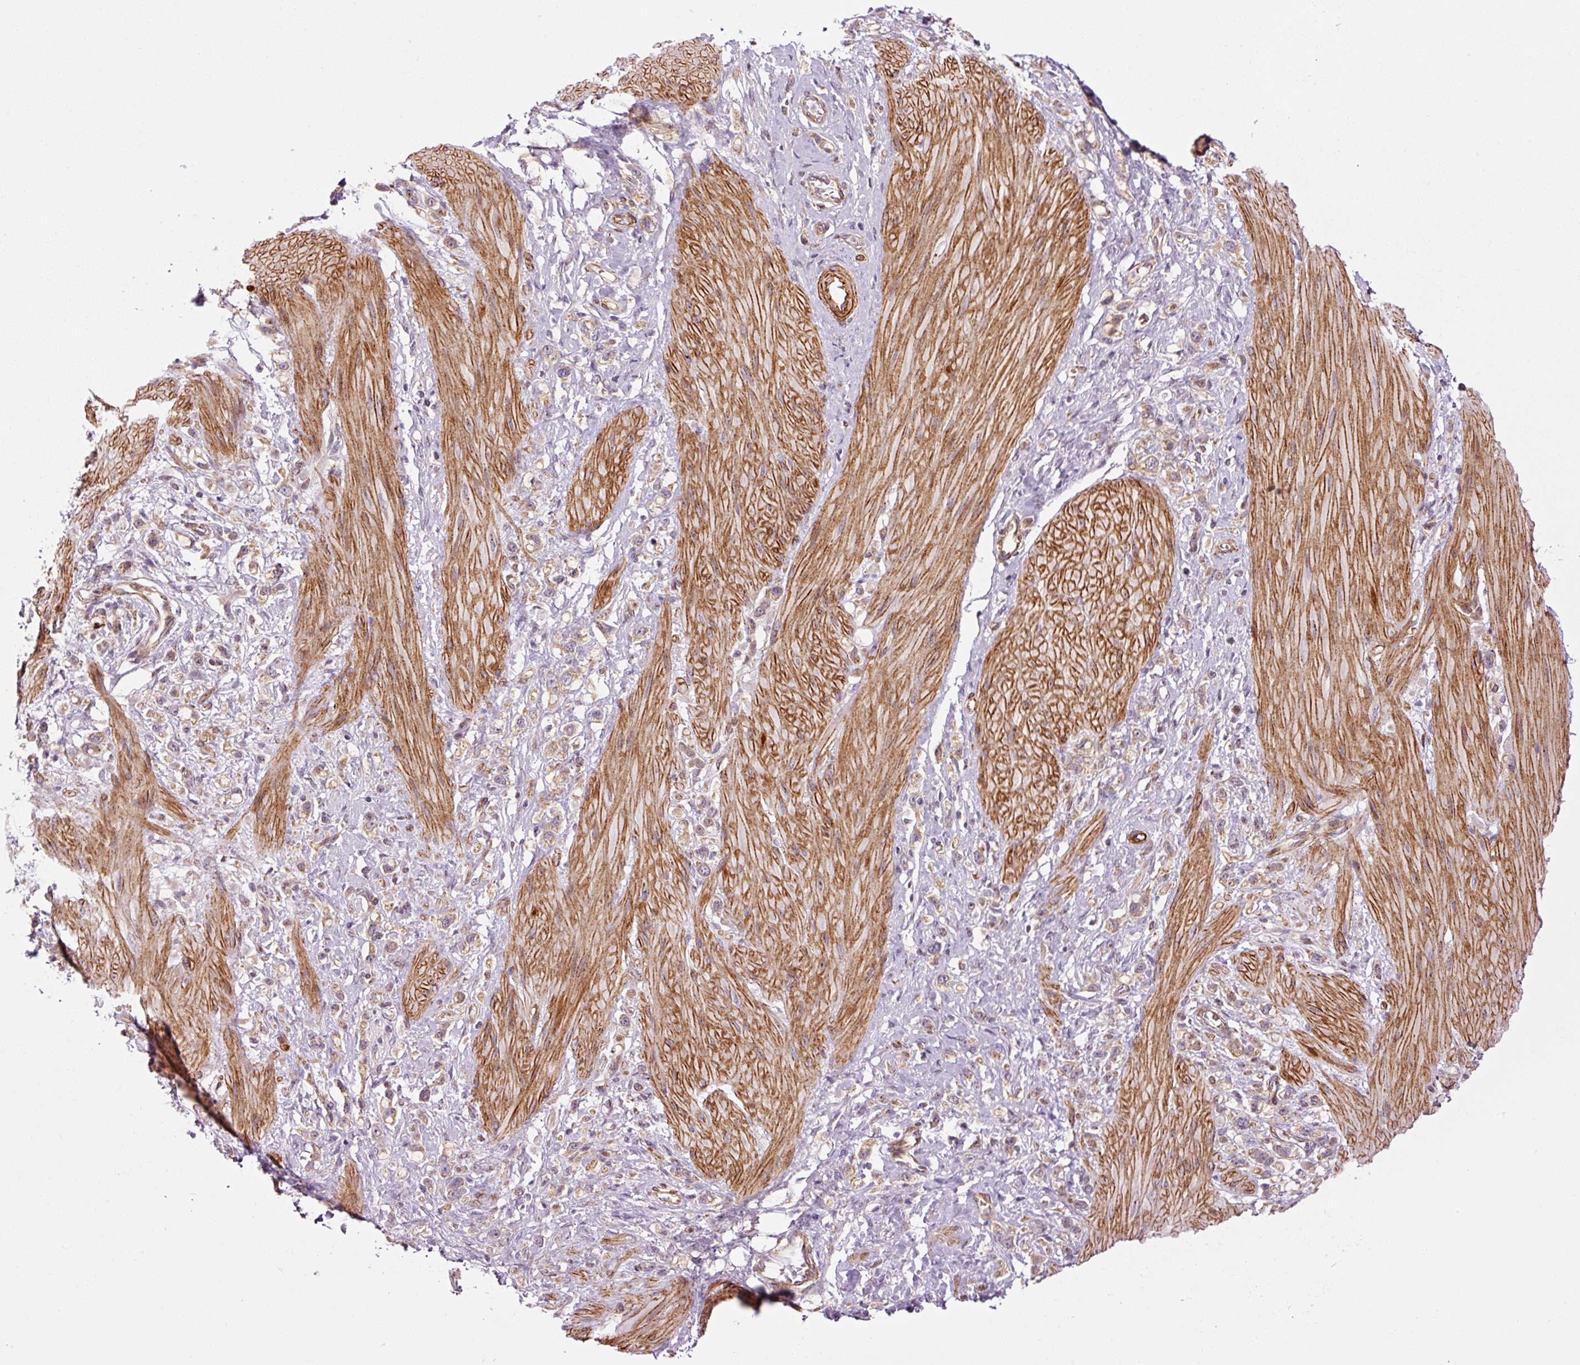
{"staining": {"intensity": "weak", "quantity": "25%-75%", "location": "cytoplasmic/membranous"}, "tissue": "stomach cancer", "cell_type": "Tumor cells", "image_type": "cancer", "snomed": [{"axis": "morphology", "description": "Adenocarcinoma, NOS"}, {"axis": "topography", "description": "Stomach"}], "caption": "IHC micrograph of human adenocarcinoma (stomach) stained for a protein (brown), which displays low levels of weak cytoplasmic/membranous positivity in approximately 25%-75% of tumor cells.", "gene": "PPP1R14B", "patient": {"sex": "female", "age": 65}}